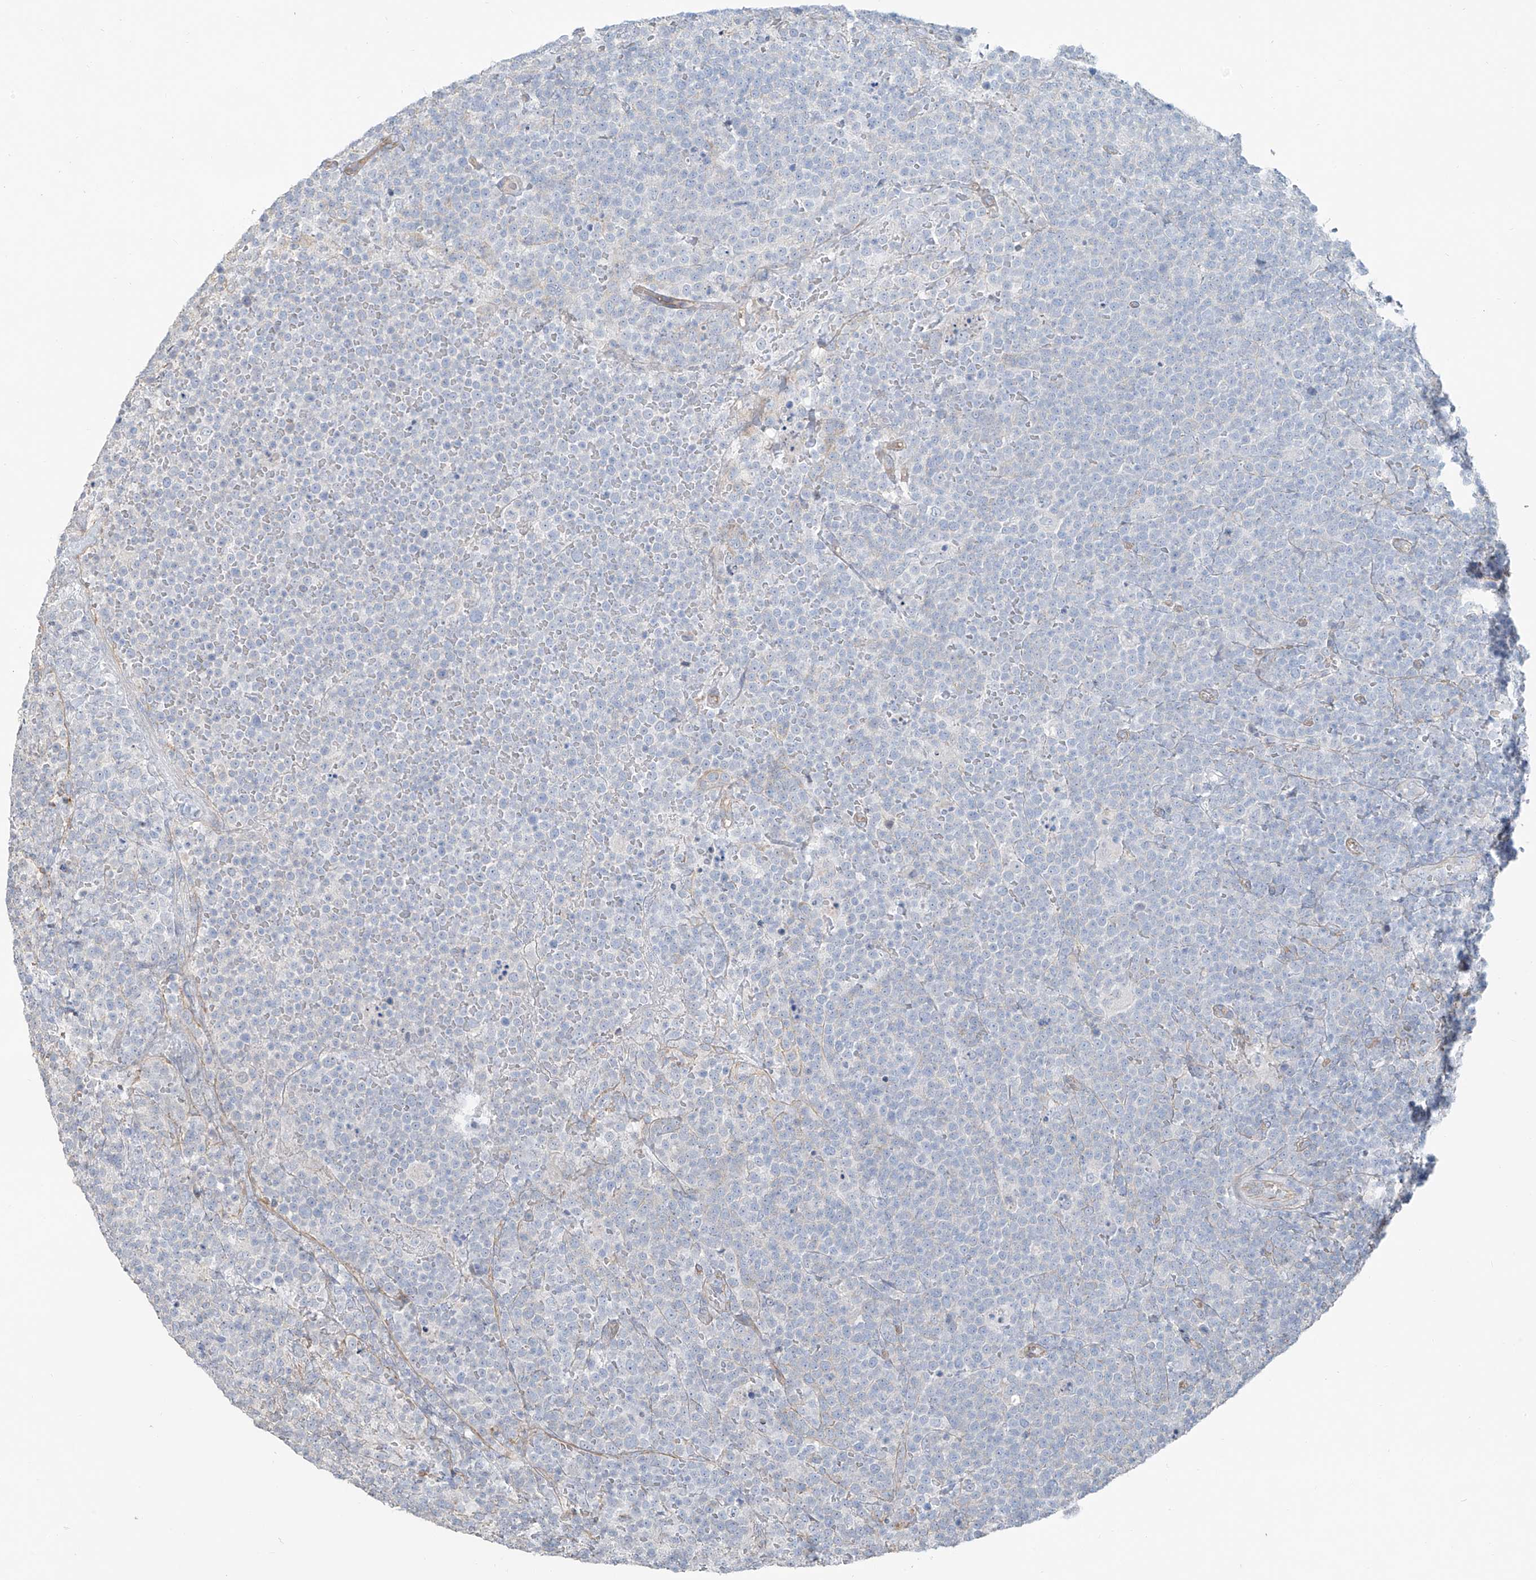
{"staining": {"intensity": "negative", "quantity": "none", "location": "none"}, "tissue": "lymphoma", "cell_type": "Tumor cells", "image_type": "cancer", "snomed": [{"axis": "morphology", "description": "Malignant lymphoma, non-Hodgkin's type, High grade"}, {"axis": "topography", "description": "Lymph node"}], "caption": "The micrograph shows no staining of tumor cells in malignant lymphoma, non-Hodgkin's type (high-grade). (DAB (3,3'-diaminobenzidine) IHC, high magnification).", "gene": "TUBE1", "patient": {"sex": "male", "age": 61}}